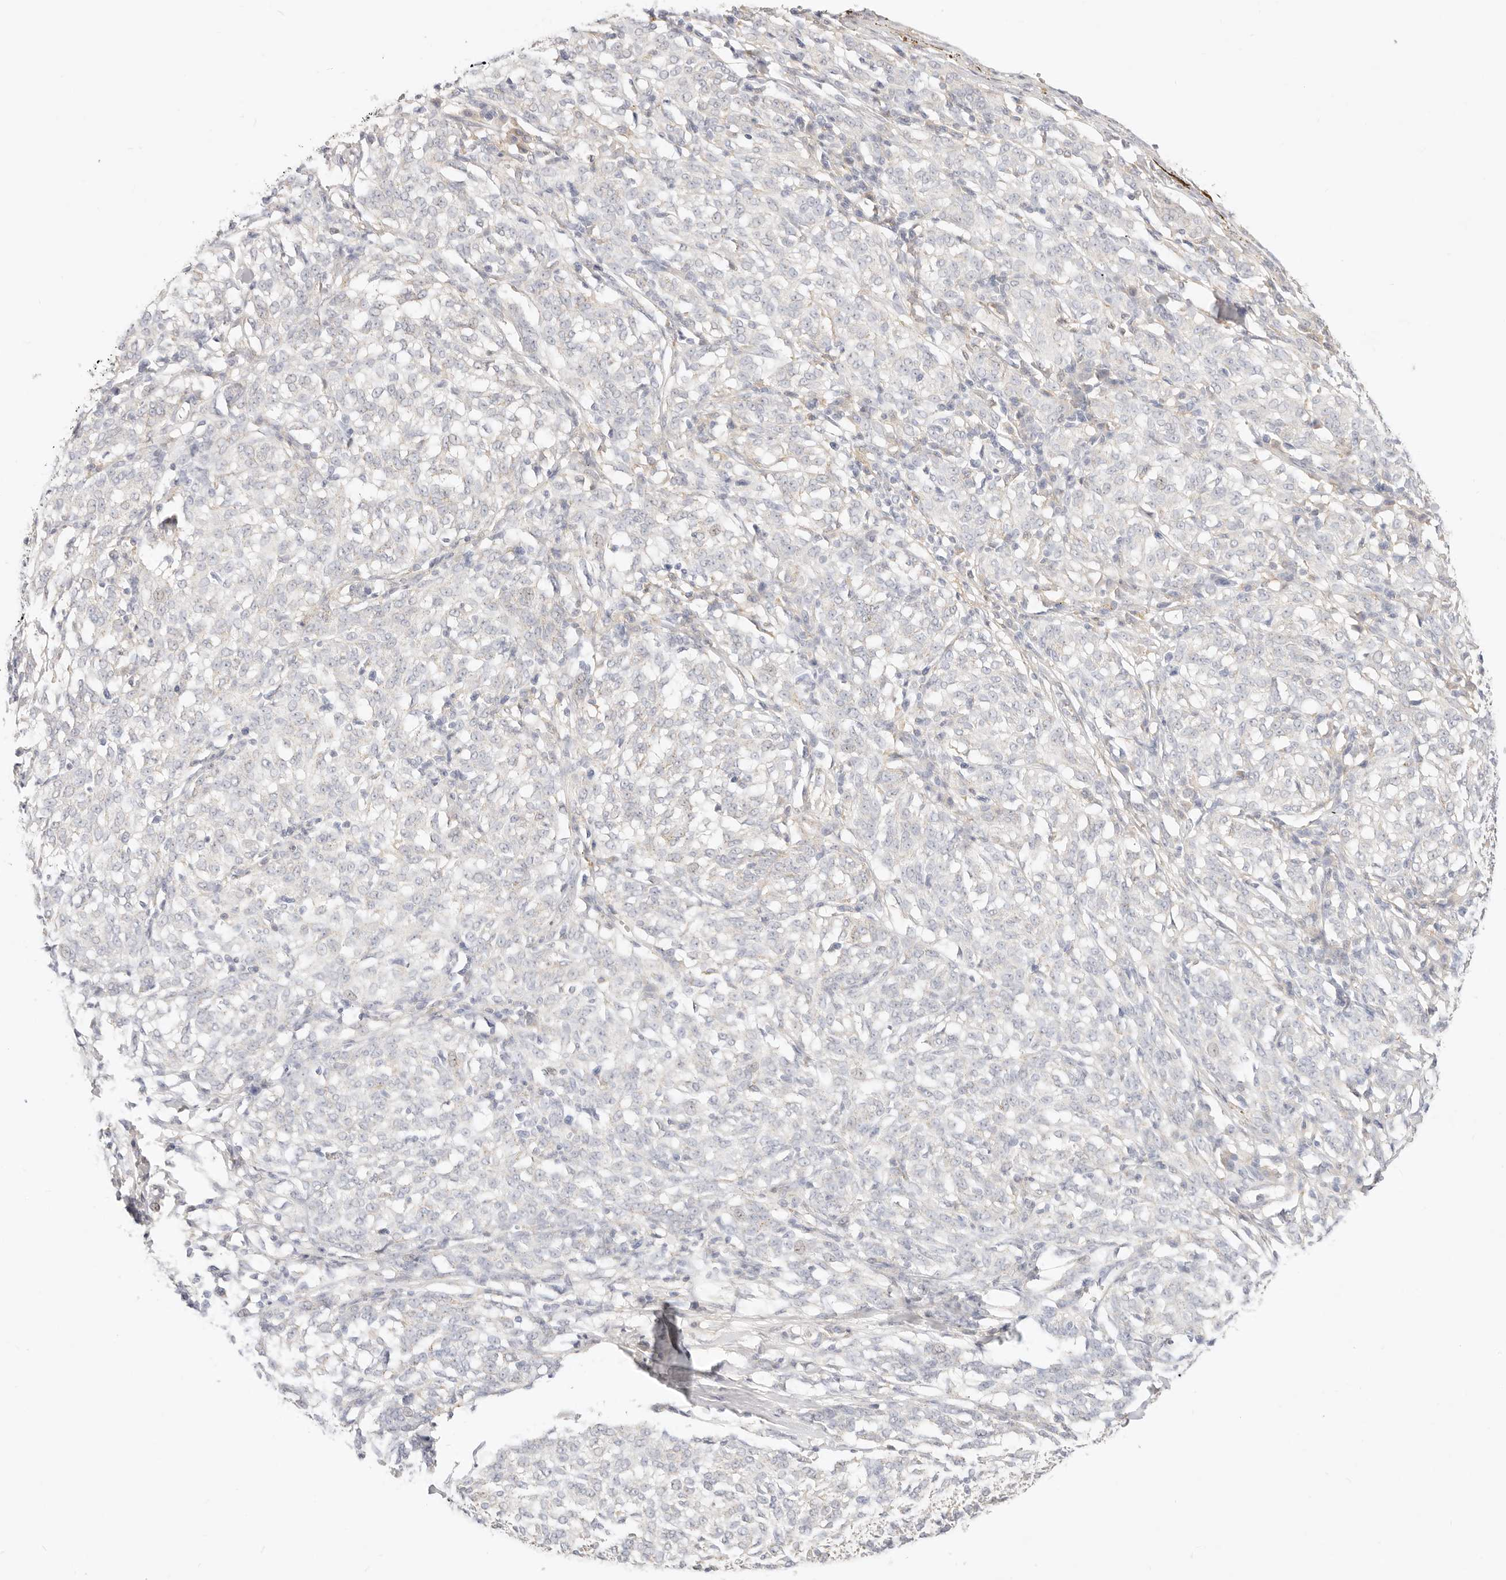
{"staining": {"intensity": "negative", "quantity": "none", "location": "none"}, "tissue": "melanoma", "cell_type": "Tumor cells", "image_type": "cancer", "snomed": [{"axis": "morphology", "description": "Malignant melanoma, NOS"}, {"axis": "topography", "description": "Skin"}], "caption": "There is no significant expression in tumor cells of malignant melanoma. (Brightfield microscopy of DAB immunohistochemistry at high magnification).", "gene": "ACOX1", "patient": {"sex": "female", "age": 72}}